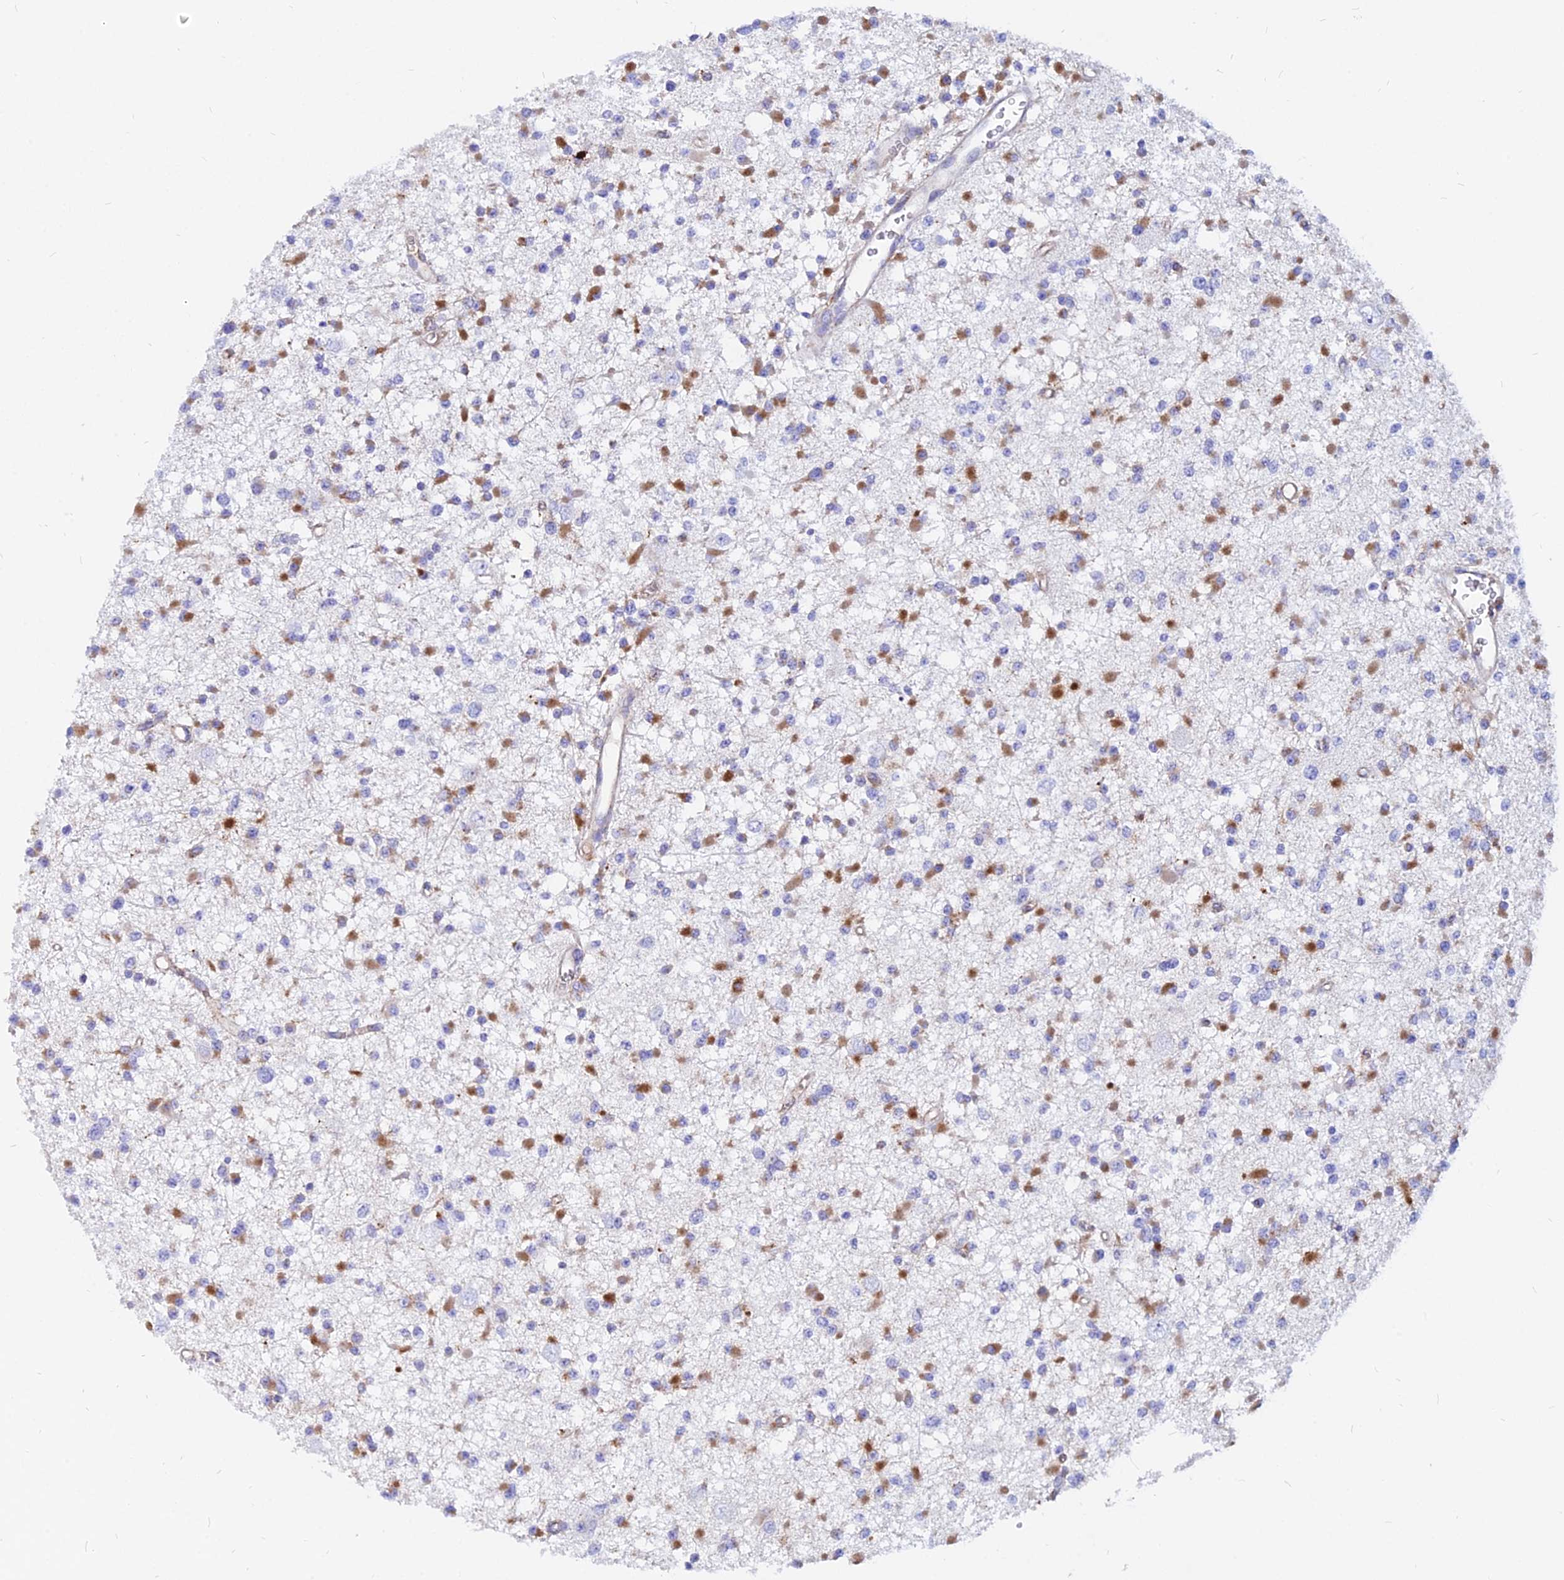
{"staining": {"intensity": "negative", "quantity": "none", "location": "none"}, "tissue": "glioma", "cell_type": "Tumor cells", "image_type": "cancer", "snomed": [{"axis": "morphology", "description": "Glioma, malignant, Low grade"}, {"axis": "topography", "description": "Brain"}], "caption": "Immunohistochemistry of human malignant low-grade glioma displays no staining in tumor cells.", "gene": "AGTRAP", "patient": {"sex": "female", "age": 22}}